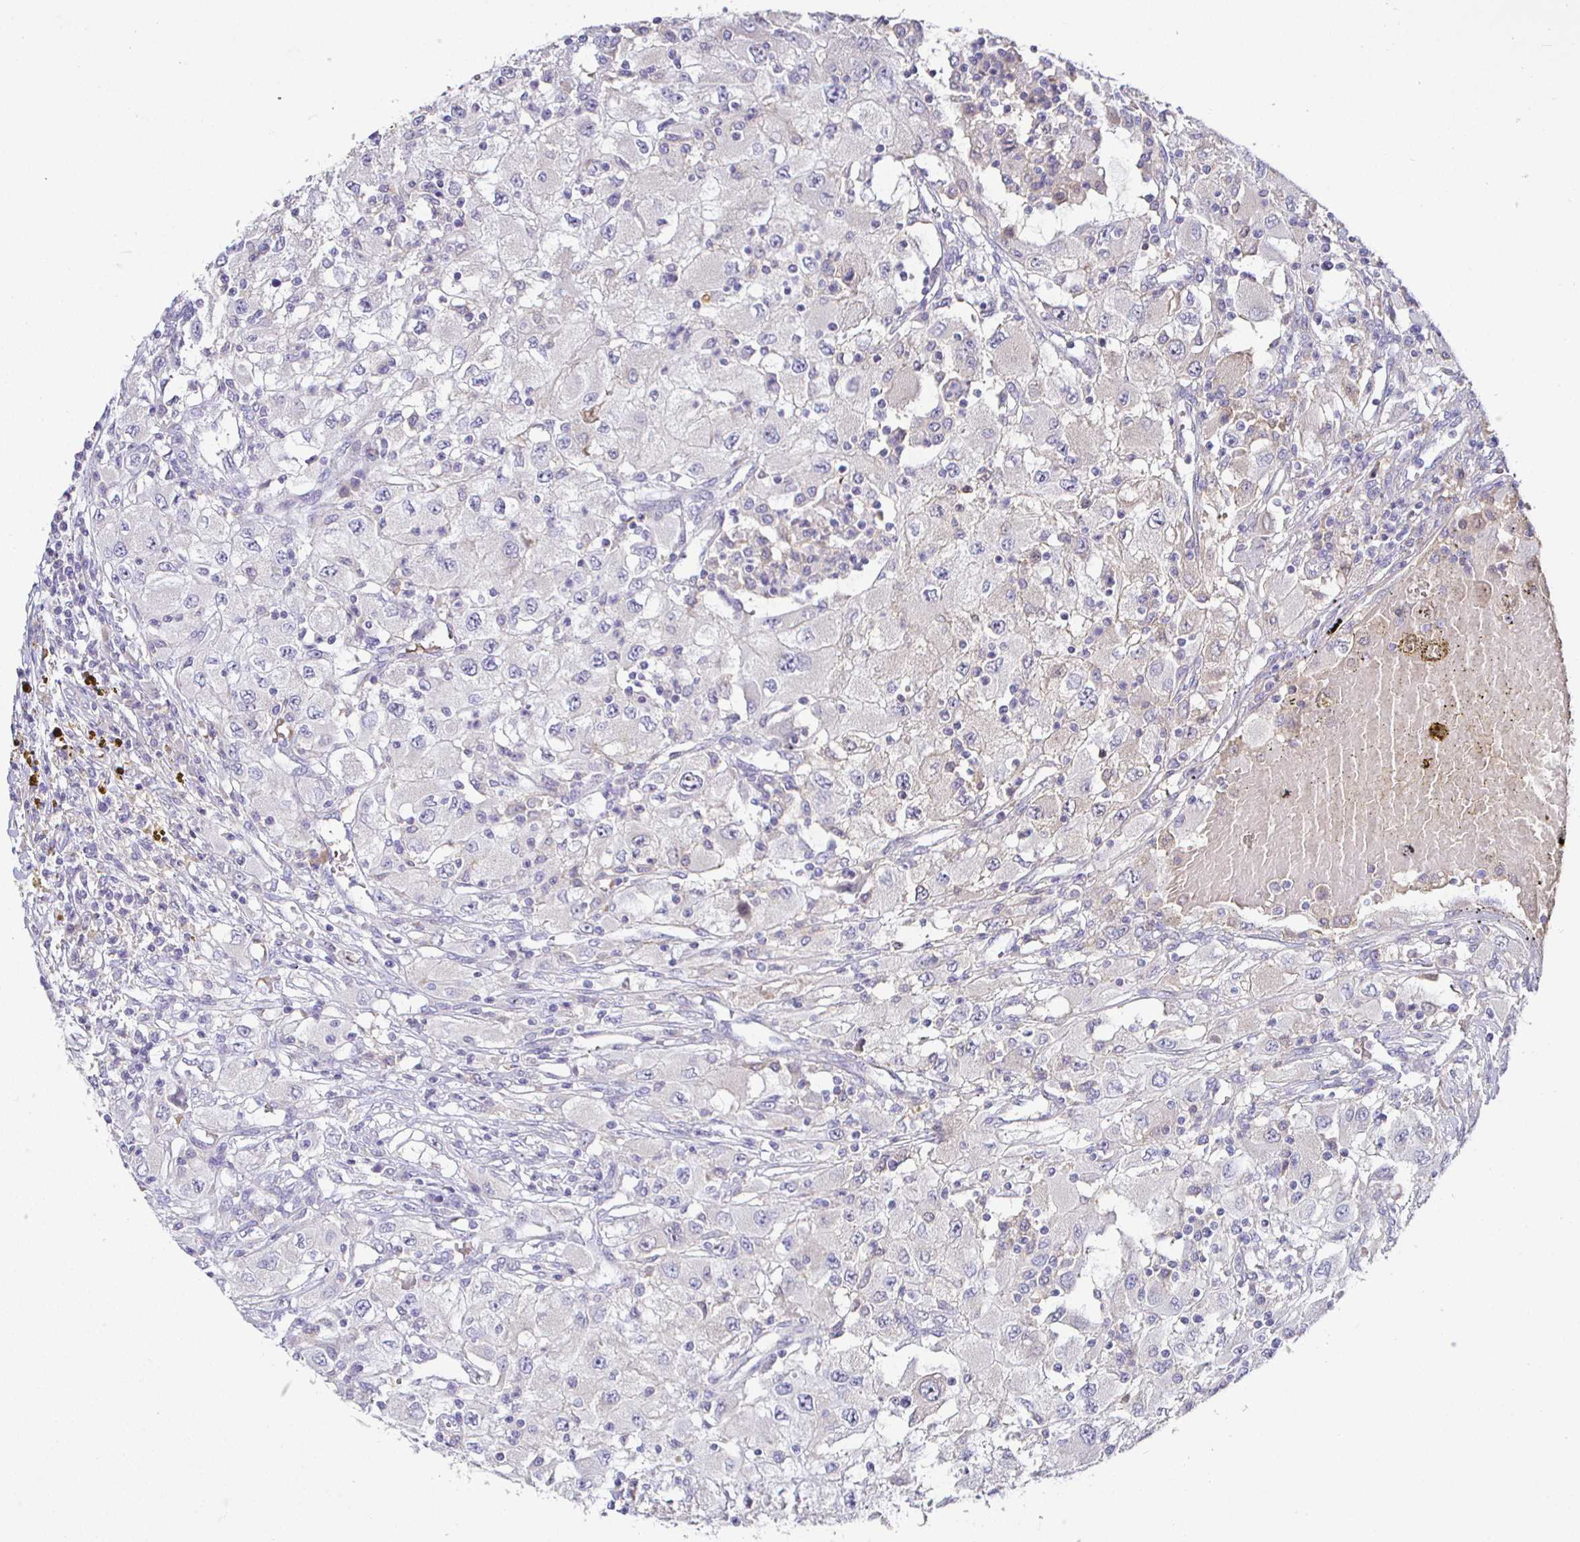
{"staining": {"intensity": "negative", "quantity": "none", "location": "none"}, "tissue": "renal cancer", "cell_type": "Tumor cells", "image_type": "cancer", "snomed": [{"axis": "morphology", "description": "Adenocarcinoma, NOS"}, {"axis": "topography", "description": "Kidney"}], "caption": "Micrograph shows no protein positivity in tumor cells of renal adenocarcinoma tissue.", "gene": "SIRPA", "patient": {"sex": "female", "age": 67}}